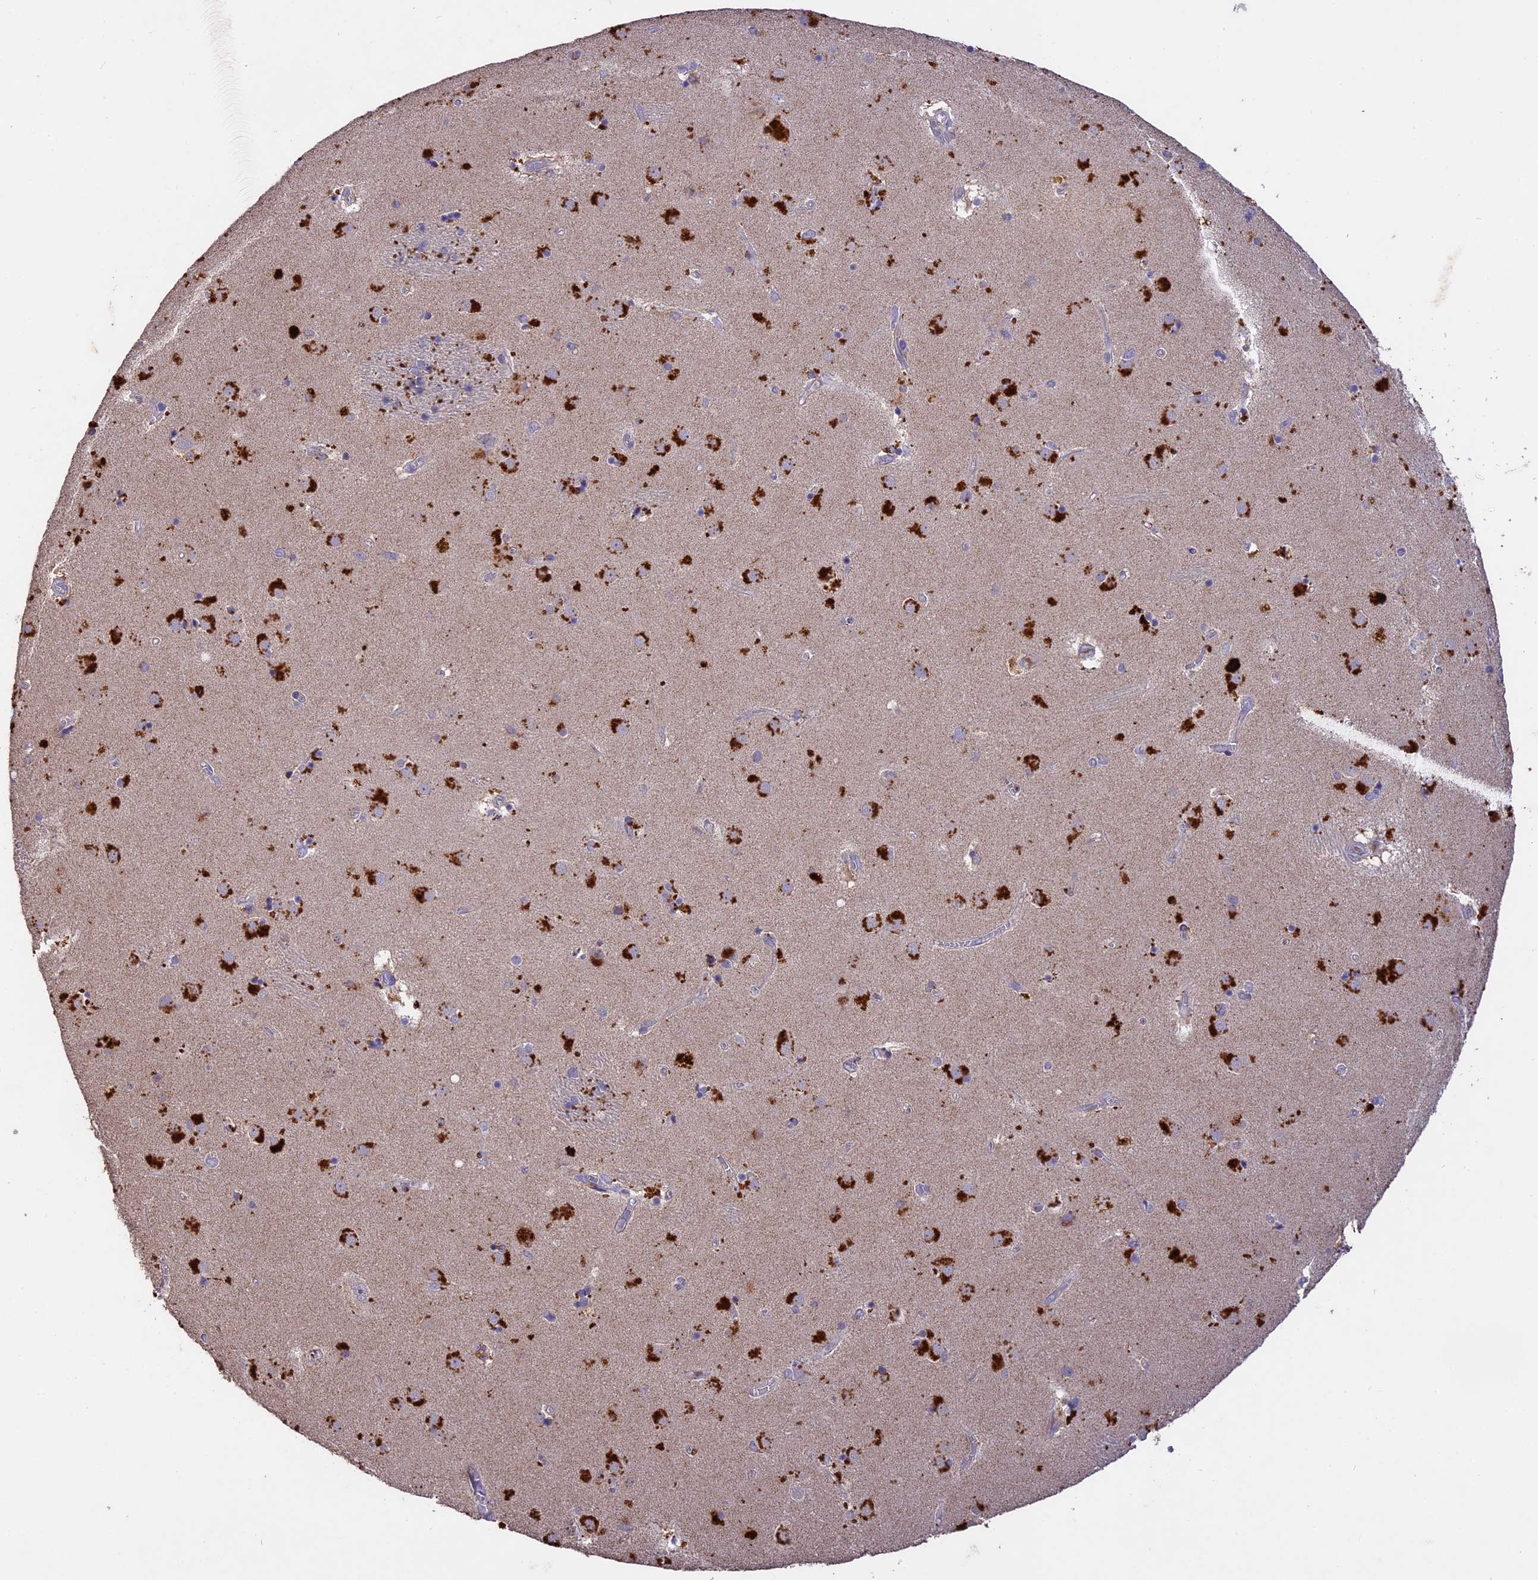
{"staining": {"intensity": "weak", "quantity": "<25%", "location": "cytoplasmic/membranous"}, "tissue": "caudate", "cell_type": "Glial cells", "image_type": "normal", "snomed": [{"axis": "morphology", "description": "Normal tissue, NOS"}, {"axis": "topography", "description": "Lateral ventricle wall"}], "caption": "Caudate stained for a protein using IHC displays no expression glial cells.", "gene": "SLC26A4", "patient": {"sex": "male", "age": 70}}